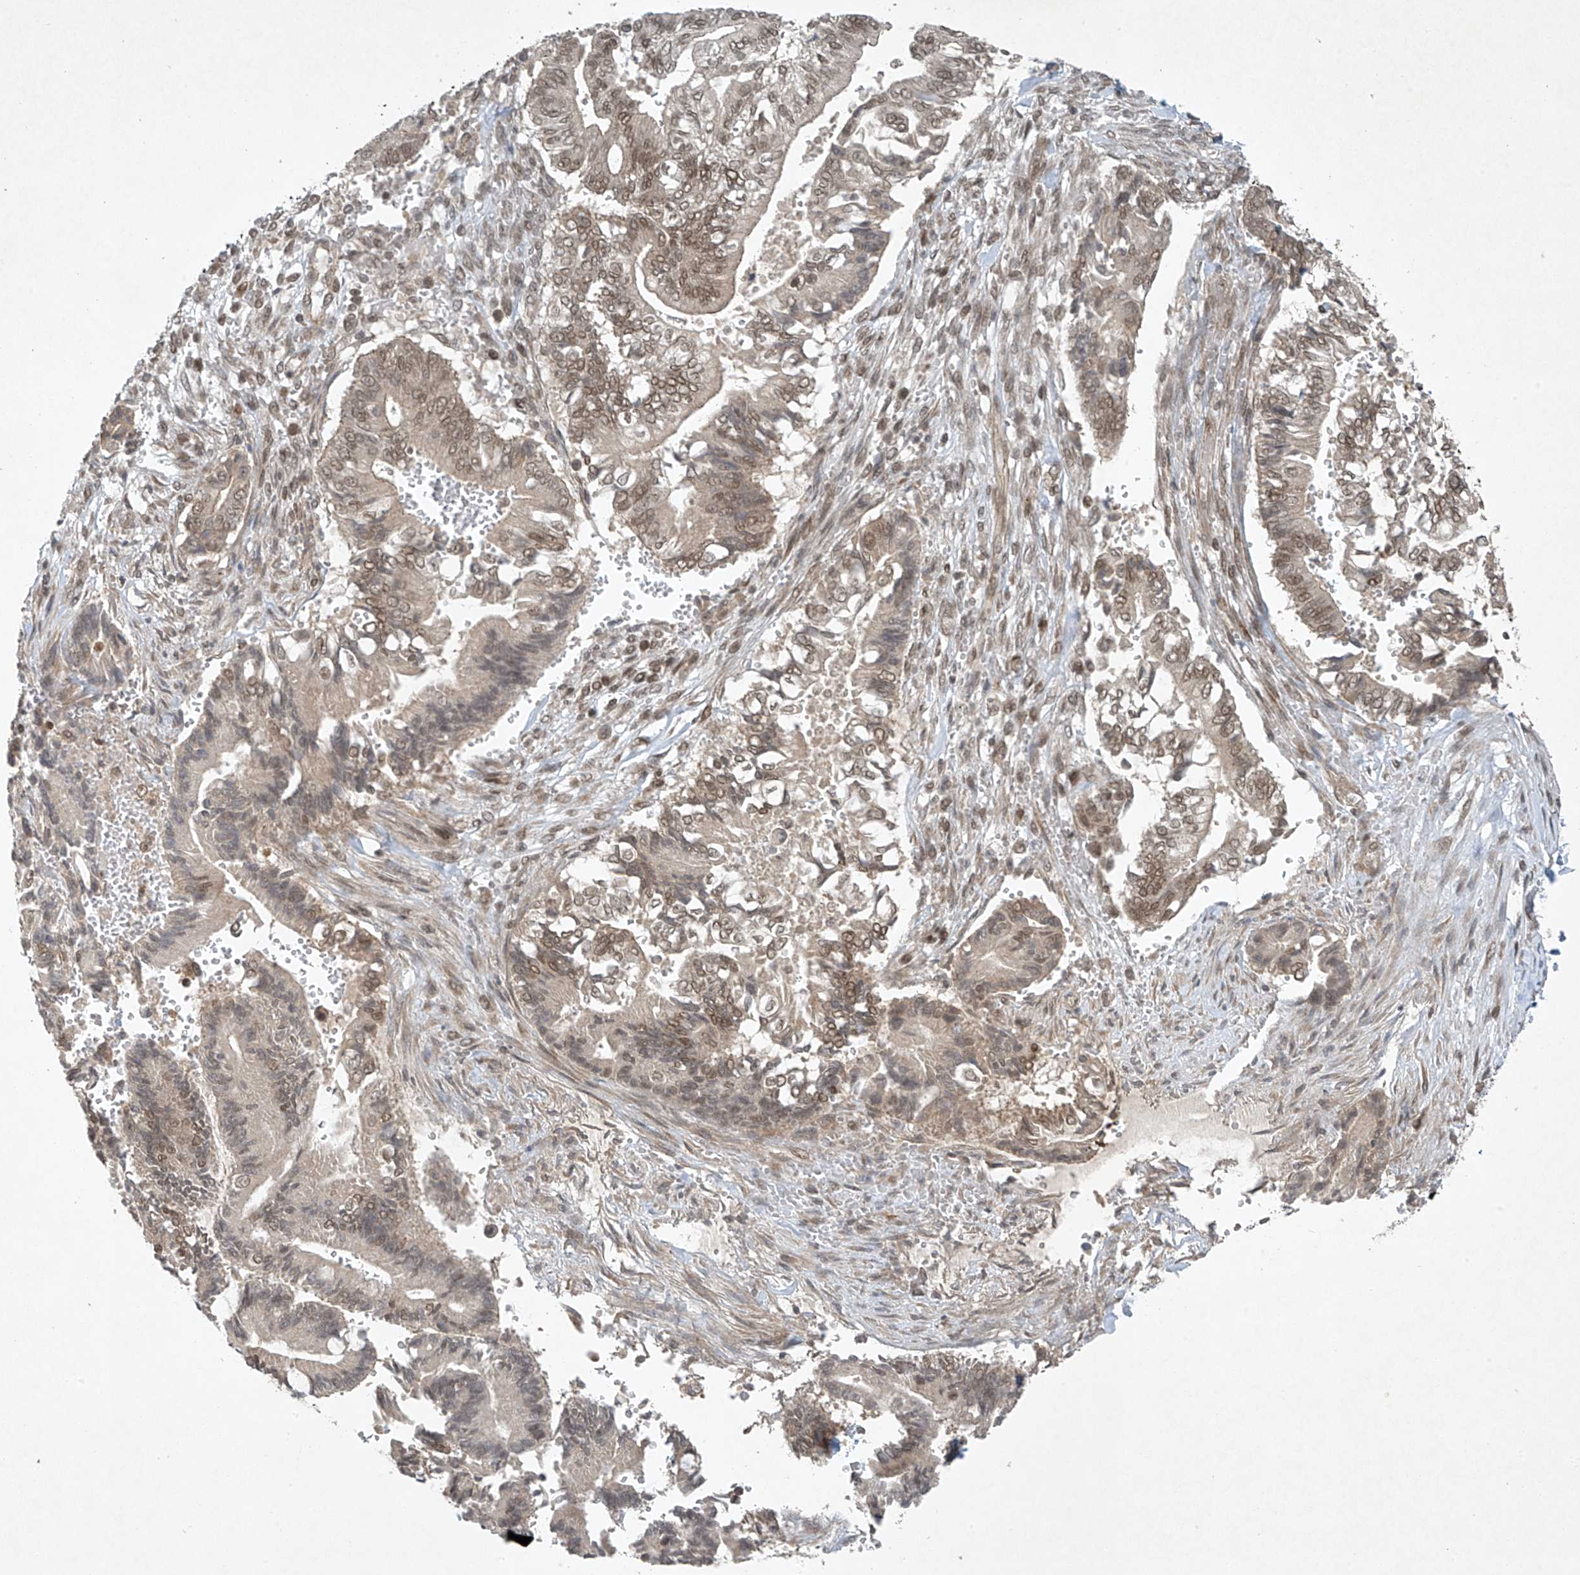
{"staining": {"intensity": "moderate", "quantity": "25%-75%", "location": "nuclear"}, "tissue": "pancreatic cancer", "cell_type": "Tumor cells", "image_type": "cancer", "snomed": [{"axis": "morphology", "description": "Adenocarcinoma, NOS"}, {"axis": "topography", "description": "Pancreas"}], "caption": "Immunohistochemistry histopathology image of neoplastic tissue: human pancreatic adenocarcinoma stained using immunohistochemistry (IHC) displays medium levels of moderate protein expression localized specifically in the nuclear of tumor cells, appearing as a nuclear brown color.", "gene": "TAF8", "patient": {"sex": "male", "age": 68}}